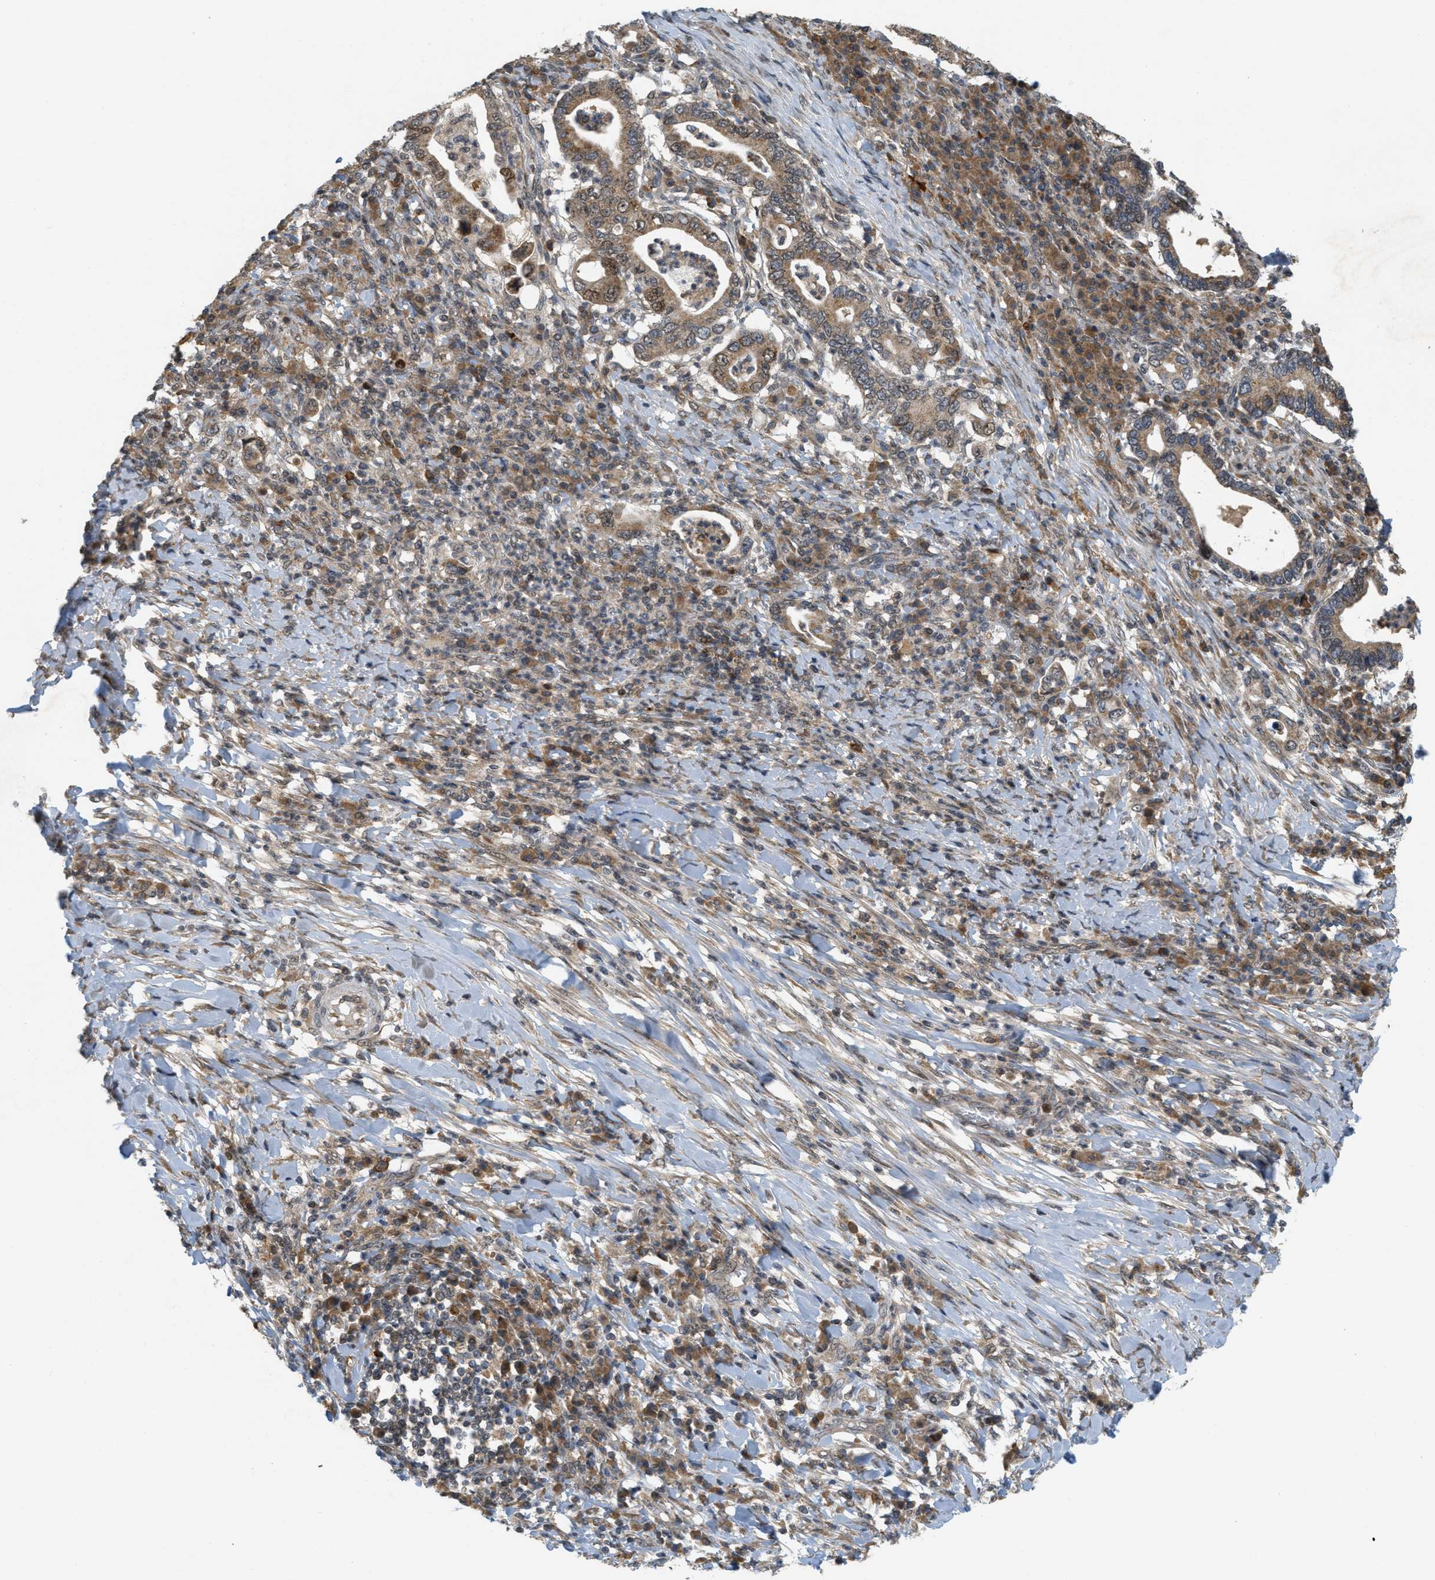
{"staining": {"intensity": "moderate", "quantity": ">75%", "location": "cytoplasmic/membranous"}, "tissue": "stomach cancer", "cell_type": "Tumor cells", "image_type": "cancer", "snomed": [{"axis": "morphology", "description": "Normal tissue, NOS"}, {"axis": "morphology", "description": "Adenocarcinoma, NOS"}, {"axis": "topography", "description": "Esophagus"}, {"axis": "topography", "description": "Stomach, upper"}, {"axis": "topography", "description": "Peripheral nerve tissue"}], "caption": "Tumor cells reveal medium levels of moderate cytoplasmic/membranous staining in about >75% of cells in human stomach adenocarcinoma.", "gene": "PRKD1", "patient": {"sex": "male", "age": 62}}